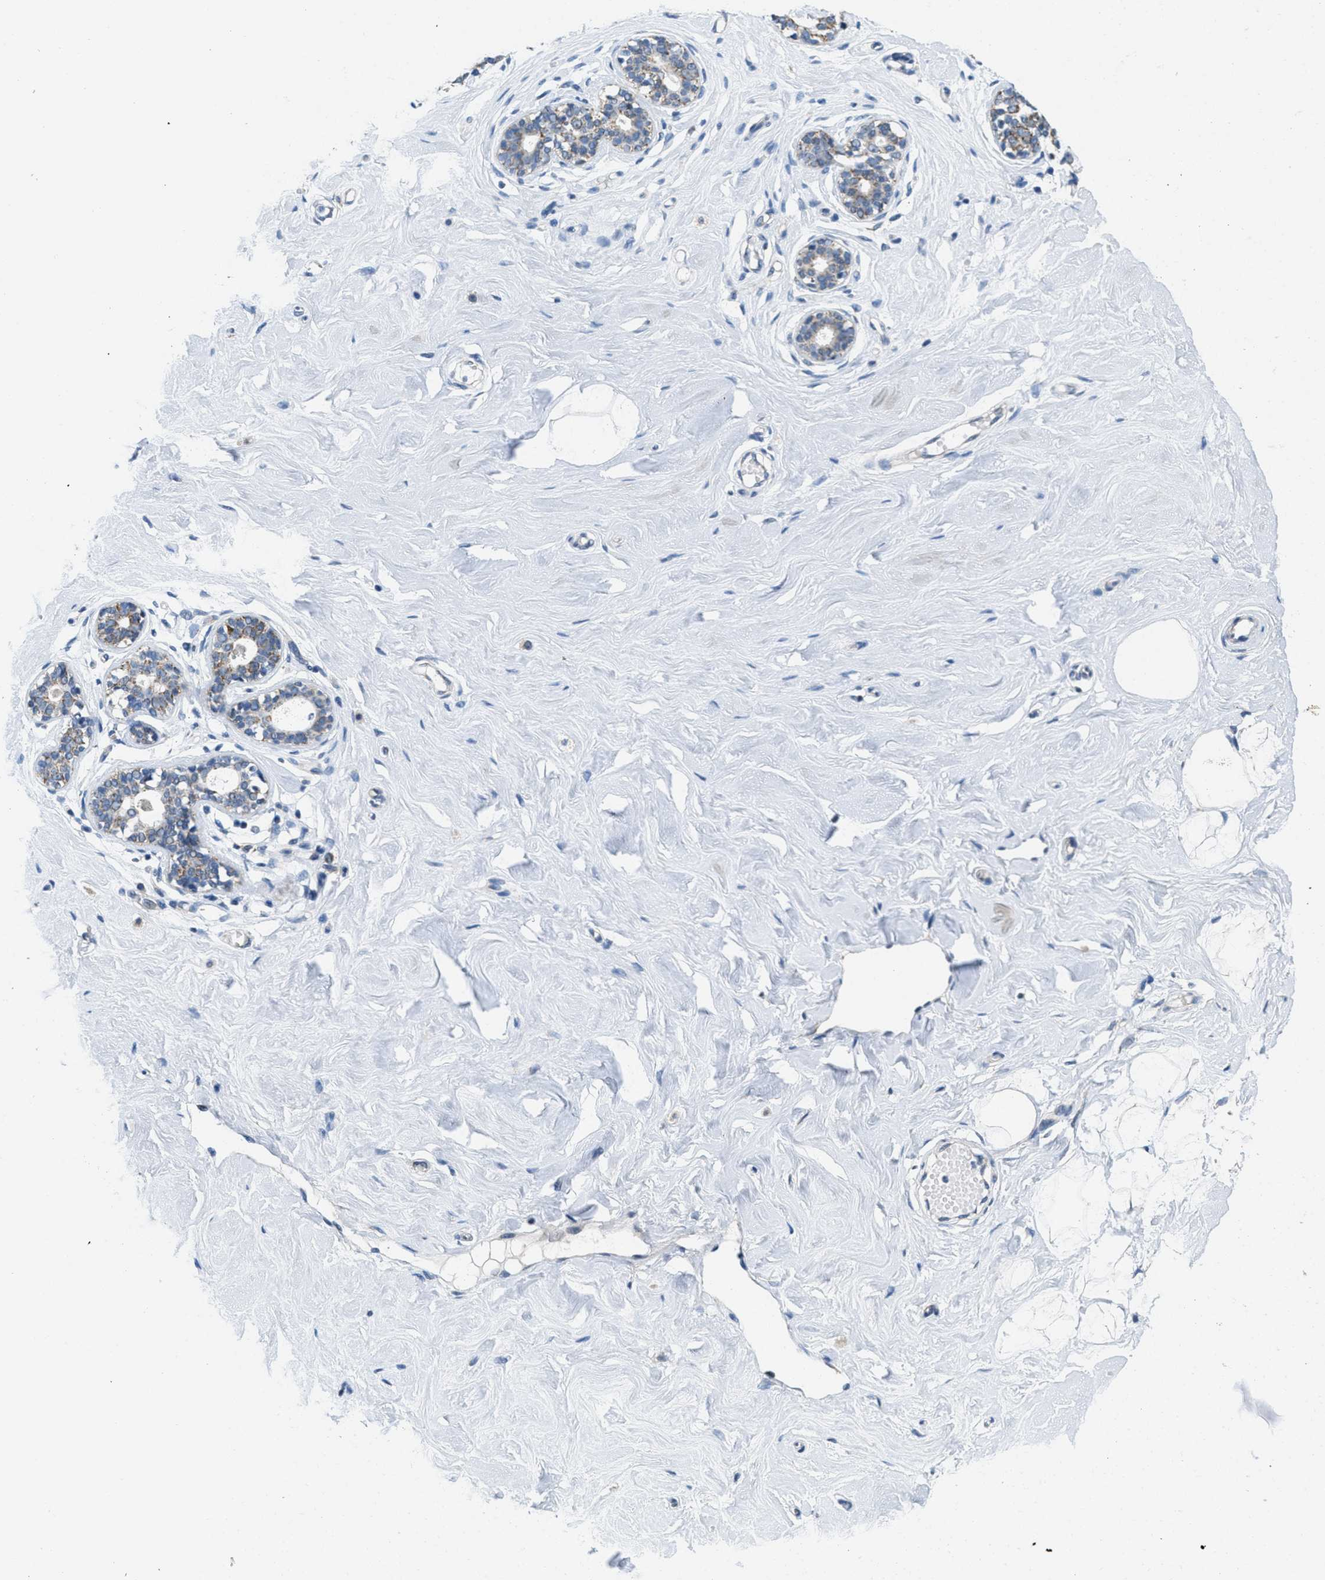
{"staining": {"intensity": "negative", "quantity": "none", "location": "none"}, "tissue": "breast", "cell_type": "Adipocytes", "image_type": "normal", "snomed": [{"axis": "morphology", "description": "Normal tissue, NOS"}, {"axis": "topography", "description": "Breast"}], "caption": "This is an immunohistochemistry photomicrograph of normal breast. There is no staining in adipocytes.", "gene": "TOMM70", "patient": {"sex": "female", "age": 23}}